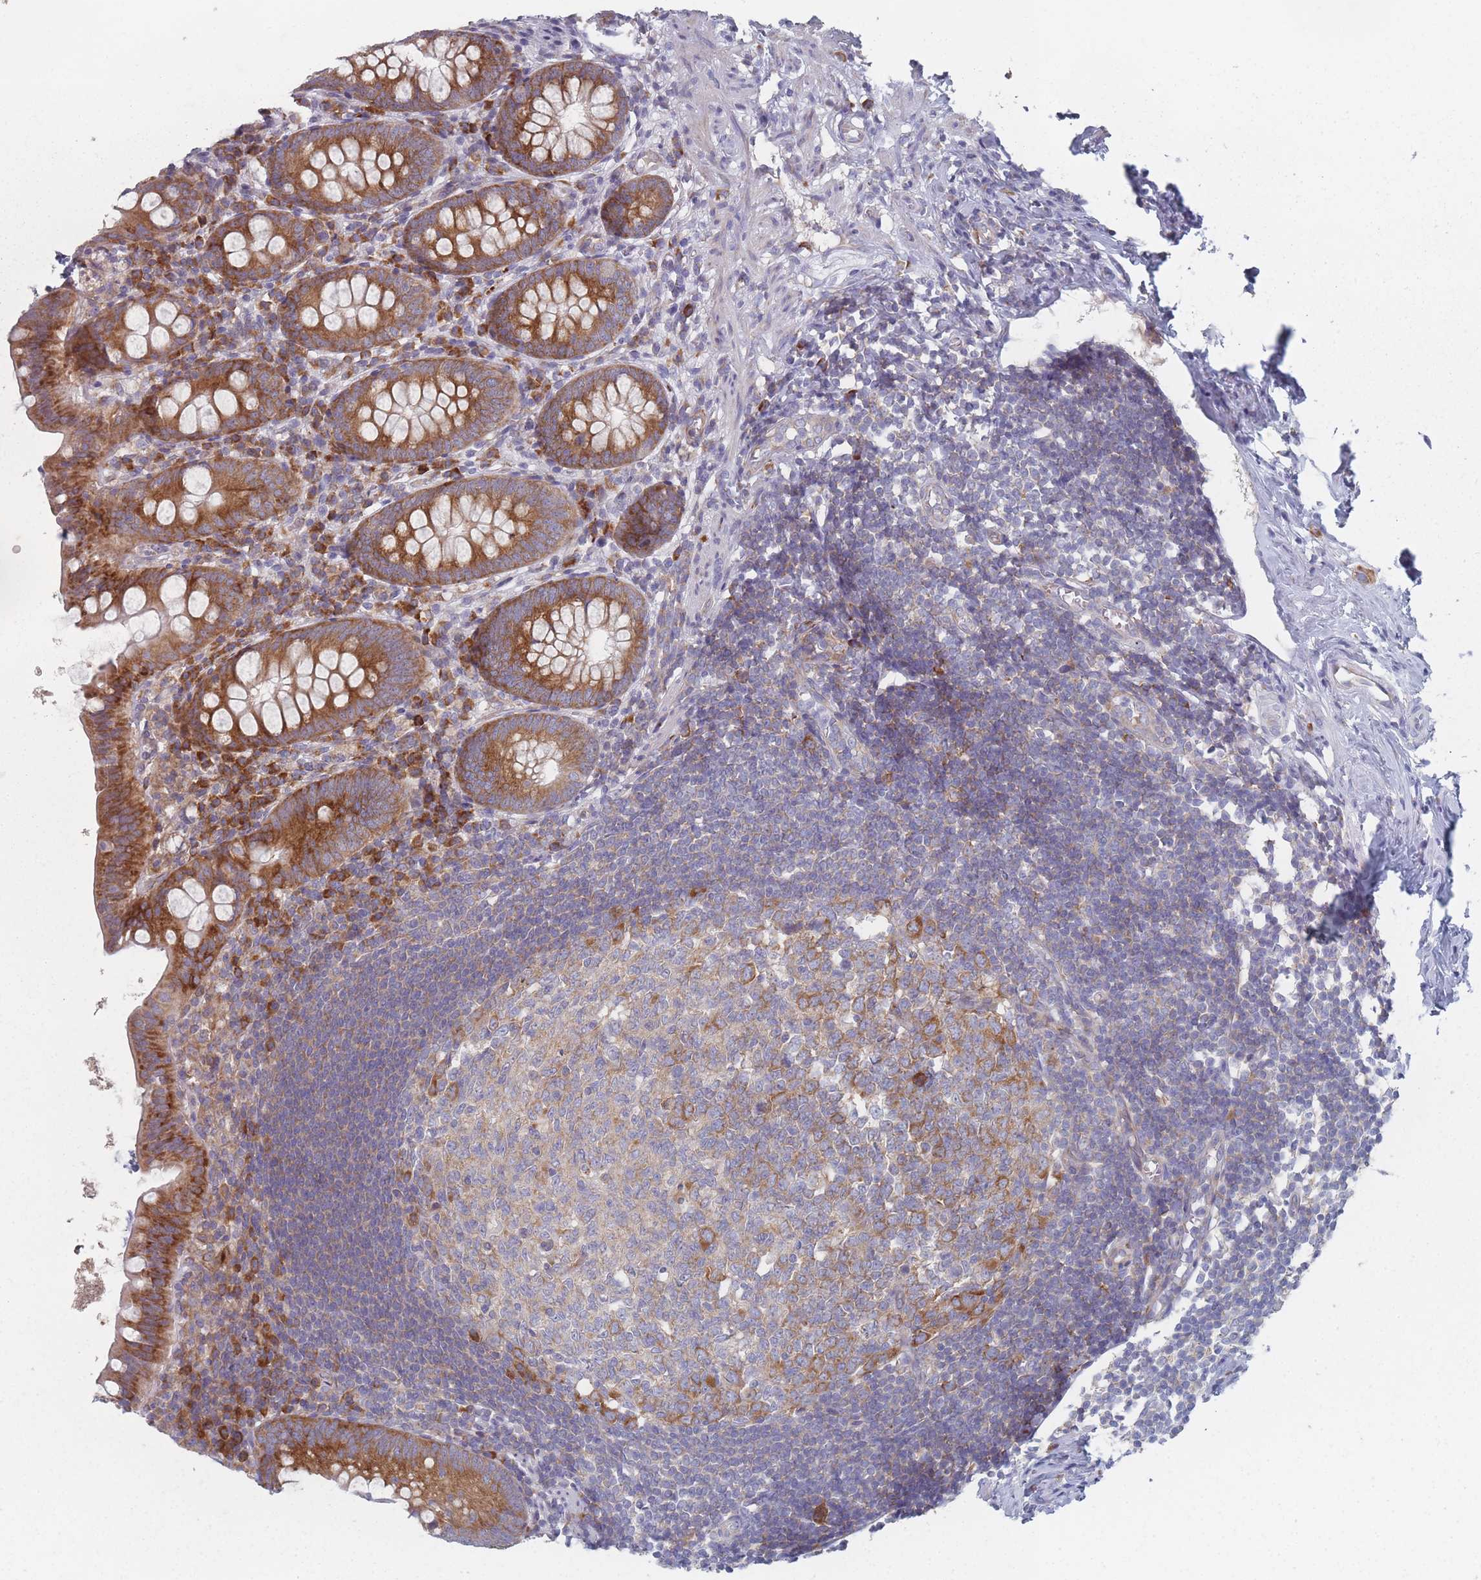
{"staining": {"intensity": "moderate", "quantity": ">75%", "location": "cytoplasmic/membranous"}, "tissue": "appendix", "cell_type": "Glandular cells", "image_type": "normal", "snomed": [{"axis": "morphology", "description": "Normal tissue, NOS"}, {"axis": "topography", "description": "Appendix"}], "caption": "The image reveals a brown stain indicating the presence of a protein in the cytoplasmic/membranous of glandular cells in appendix. The staining is performed using DAB brown chromogen to label protein expression. The nuclei are counter-stained blue using hematoxylin.", "gene": "CACNG5", "patient": {"sex": "female", "age": 51}}